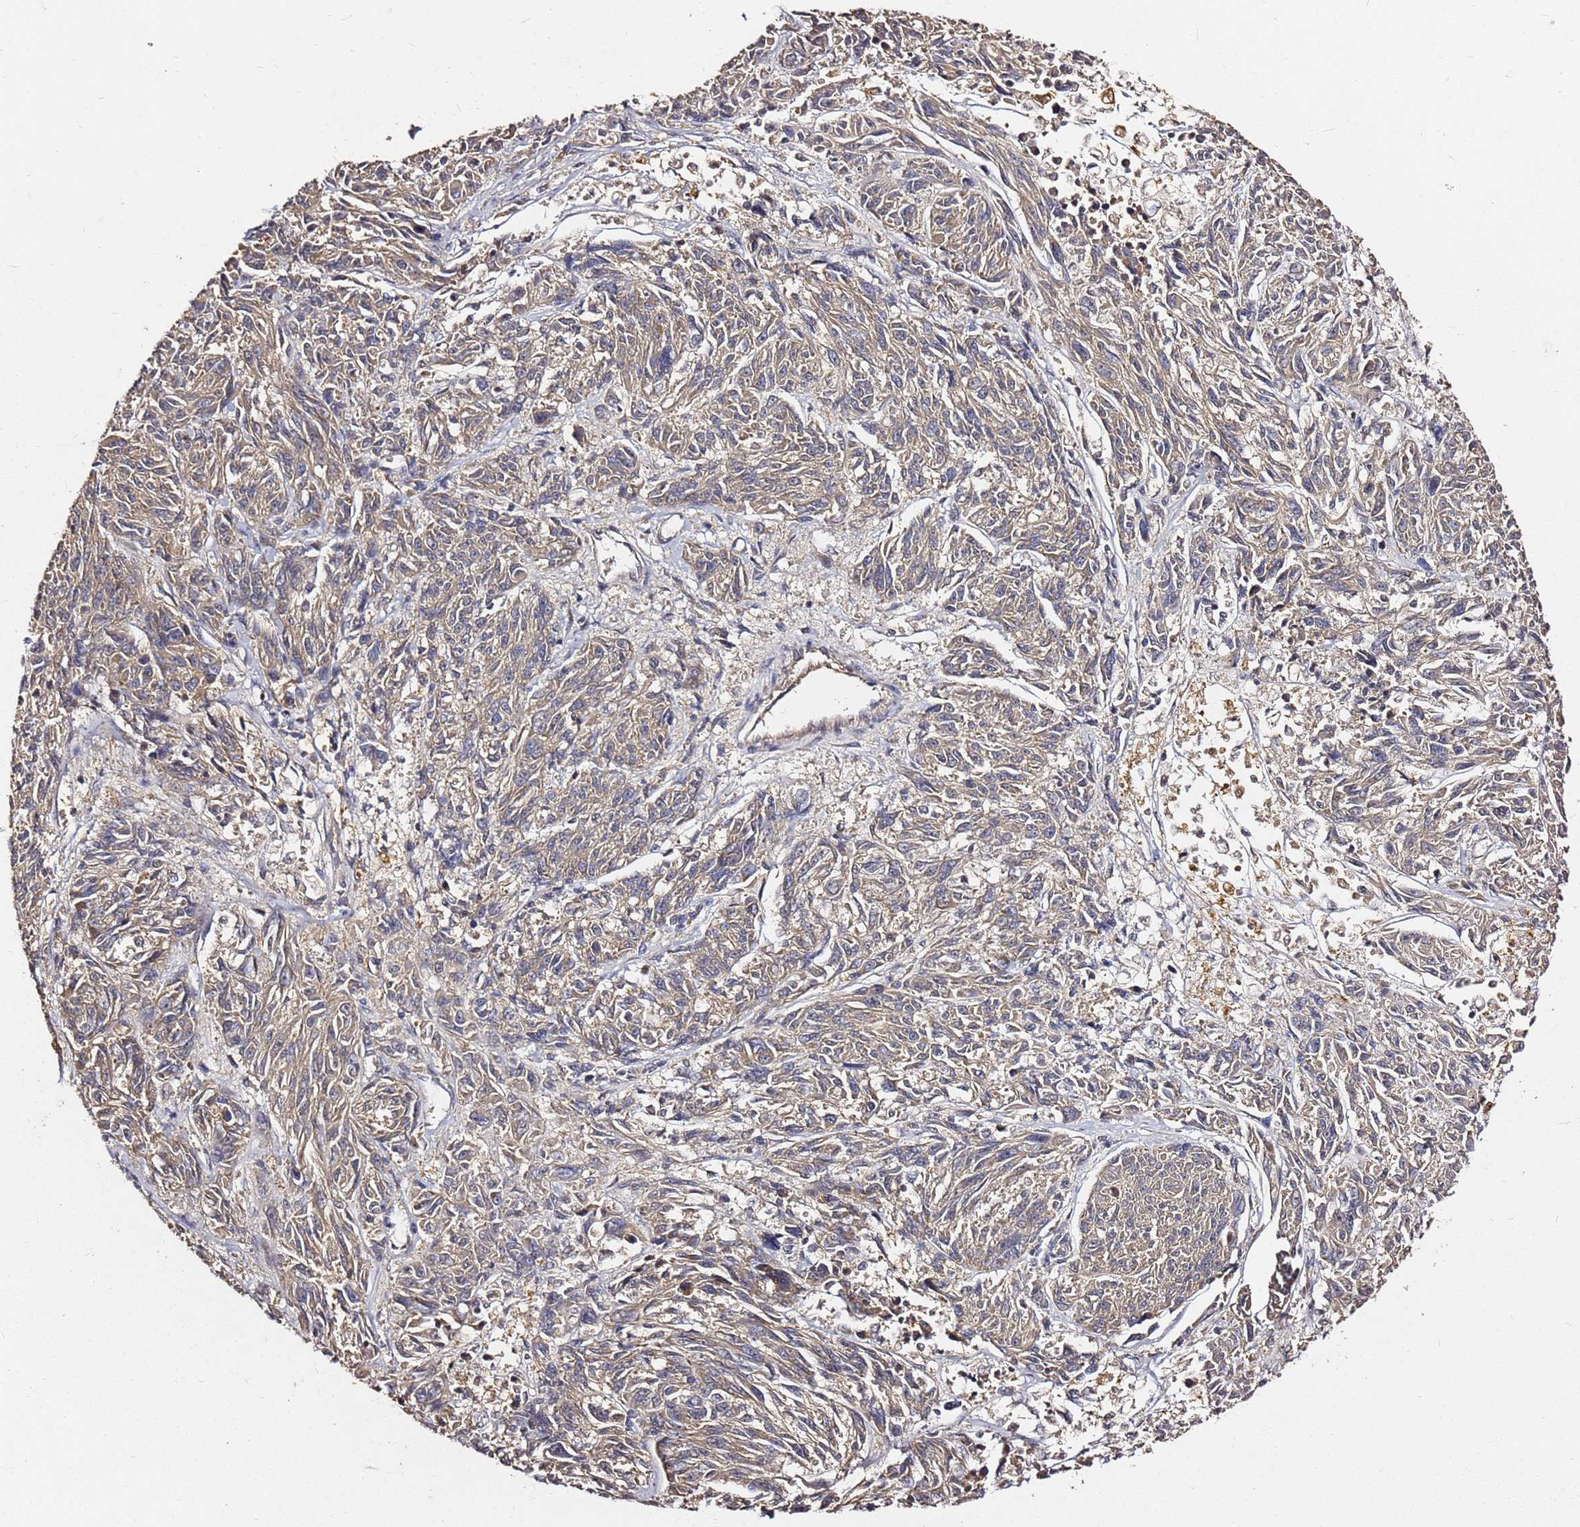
{"staining": {"intensity": "weak", "quantity": "25%-75%", "location": "cytoplasmic/membranous"}, "tissue": "melanoma", "cell_type": "Tumor cells", "image_type": "cancer", "snomed": [{"axis": "morphology", "description": "Malignant melanoma, NOS"}, {"axis": "topography", "description": "Skin"}], "caption": "Immunohistochemistry staining of malignant melanoma, which exhibits low levels of weak cytoplasmic/membranous positivity in about 25%-75% of tumor cells indicating weak cytoplasmic/membranous protein expression. The staining was performed using DAB (3,3'-diaminobenzidine) (brown) for protein detection and nuclei were counterstained in hematoxylin (blue).", "gene": "C6orf136", "patient": {"sex": "male", "age": 53}}